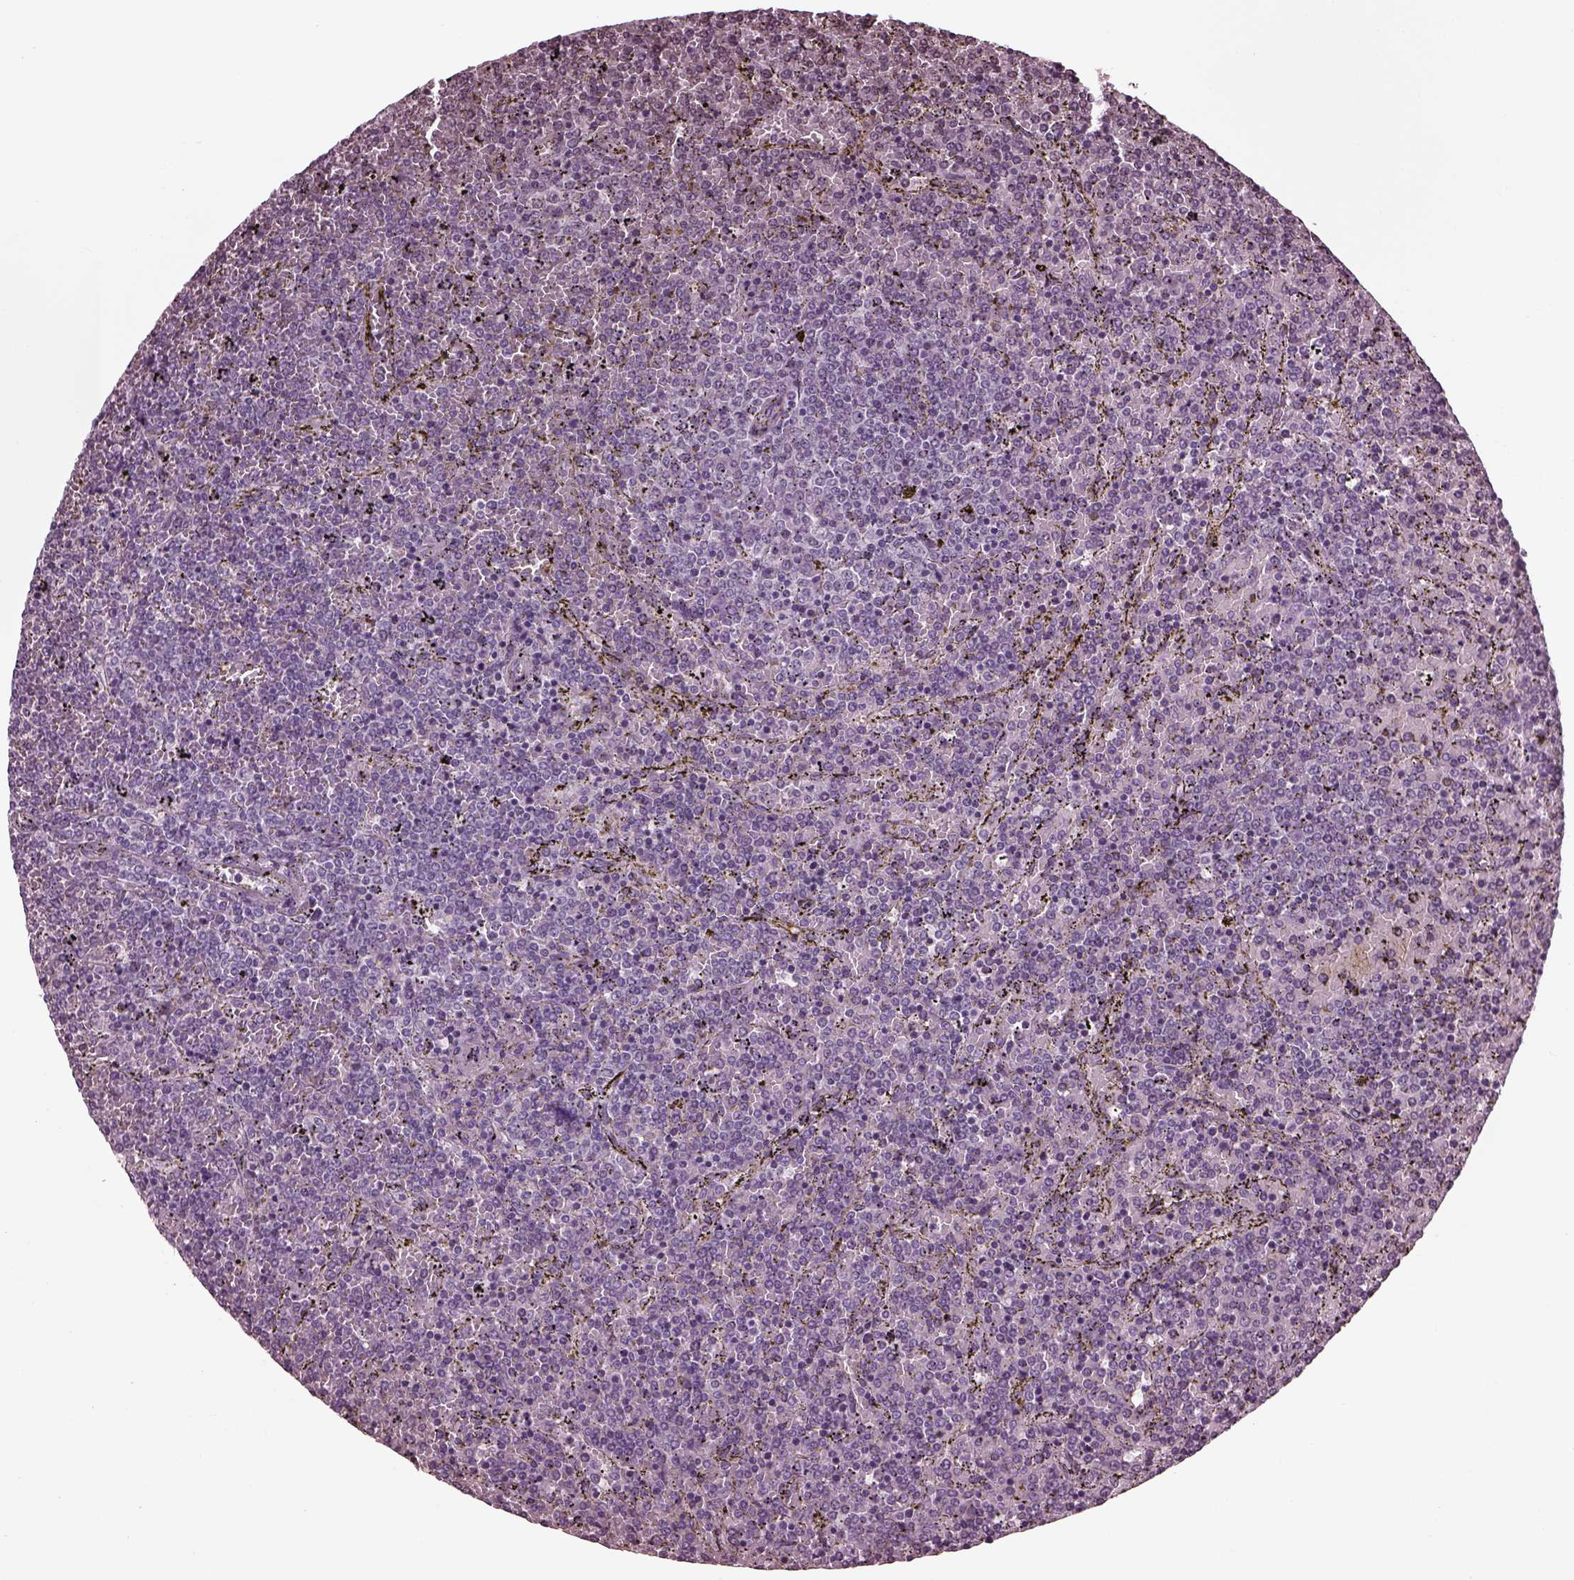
{"staining": {"intensity": "negative", "quantity": "none", "location": "none"}, "tissue": "lymphoma", "cell_type": "Tumor cells", "image_type": "cancer", "snomed": [{"axis": "morphology", "description": "Malignant lymphoma, non-Hodgkin's type, Low grade"}, {"axis": "topography", "description": "Spleen"}], "caption": "There is no significant positivity in tumor cells of low-grade malignant lymphoma, non-Hodgkin's type.", "gene": "RUVBL2", "patient": {"sex": "female", "age": 77}}